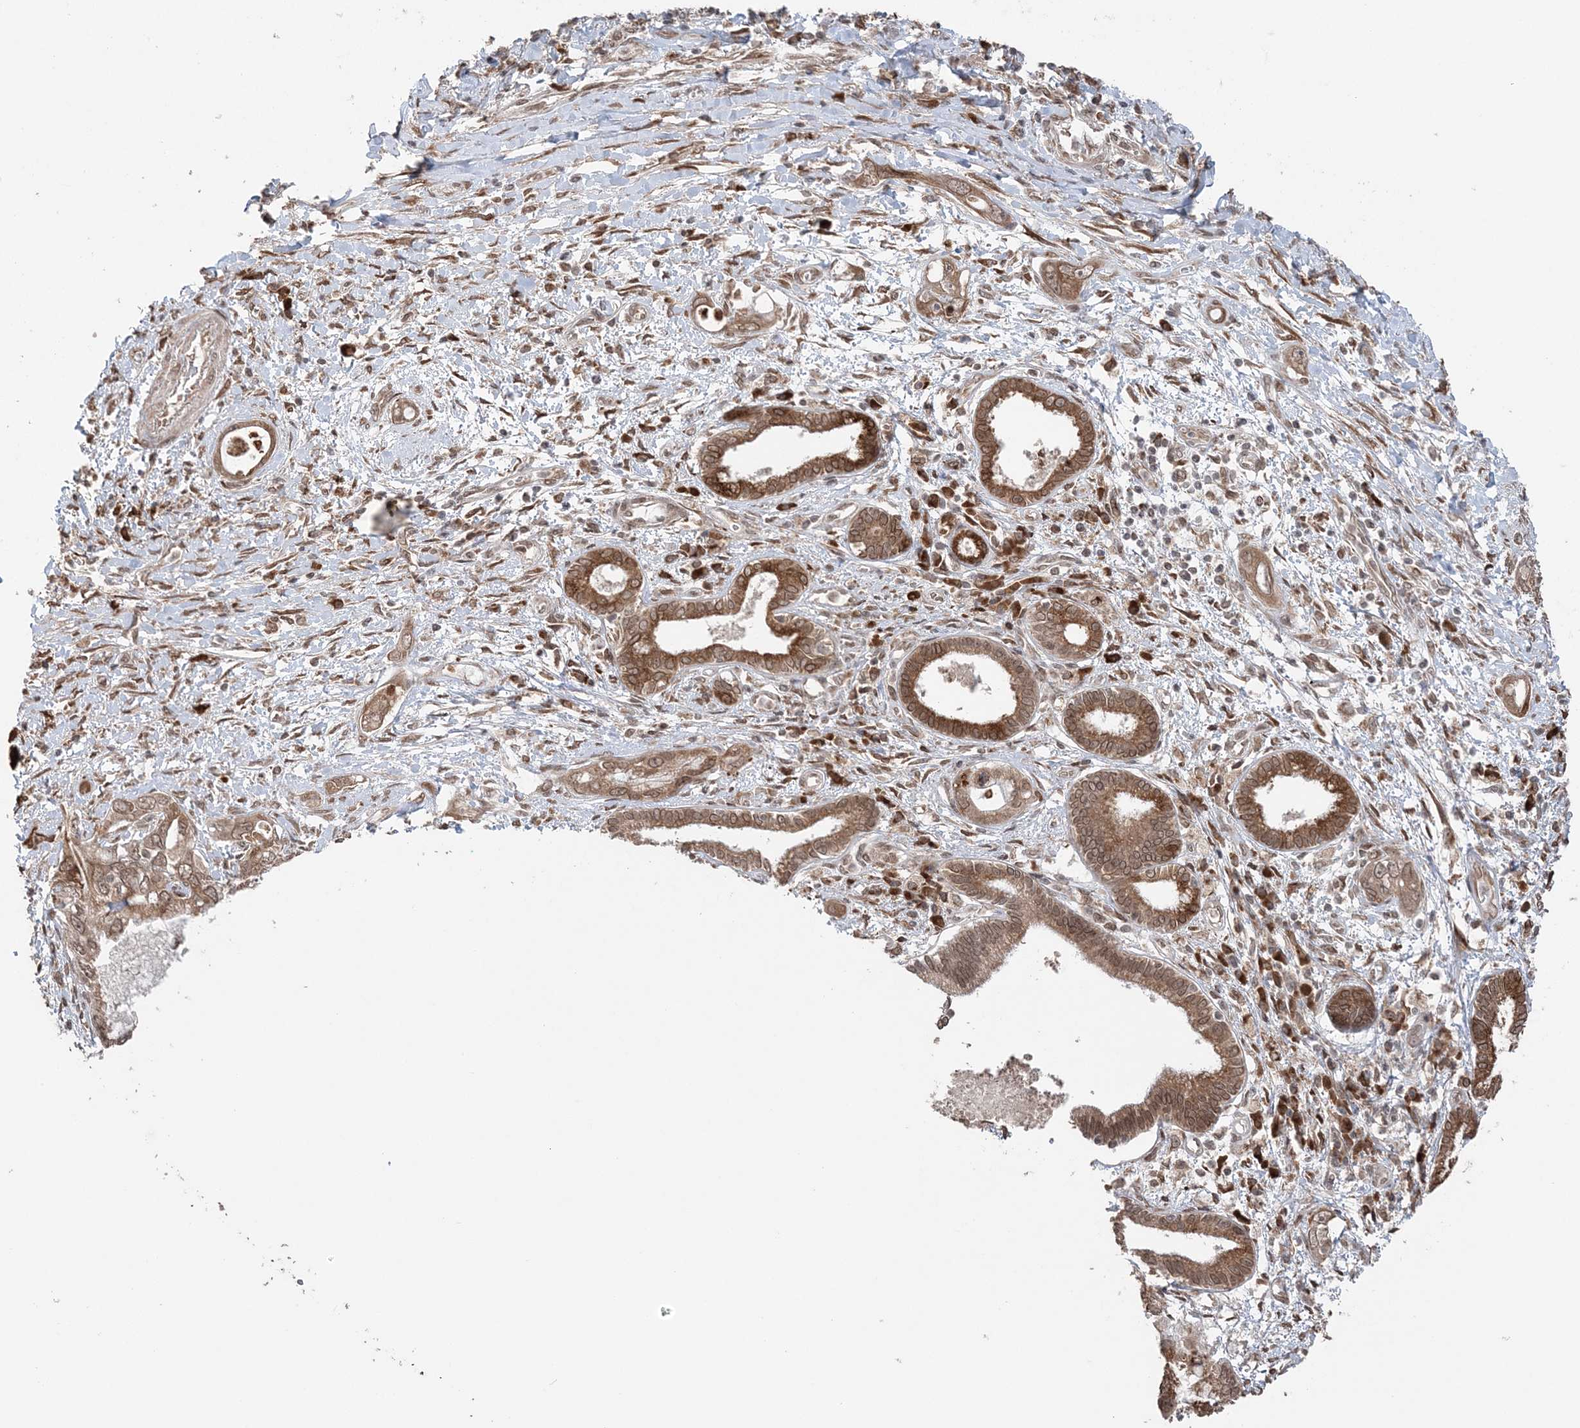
{"staining": {"intensity": "moderate", "quantity": ">75%", "location": "cytoplasmic/membranous,nuclear"}, "tissue": "pancreatic cancer", "cell_type": "Tumor cells", "image_type": "cancer", "snomed": [{"axis": "morphology", "description": "Inflammation, NOS"}, {"axis": "morphology", "description": "Adenocarcinoma, NOS"}, {"axis": "topography", "description": "Pancreas"}], "caption": "The histopathology image displays immunohistochemical staining of pancreatic adenocarcinoma. There is moderate cytoplasmic/membranous and nuclear staining is seen in approximately >75% of tumor cells. (DAB = brown stain, brightfield microscopy at high magnification).", "gene": "TMED10", "patient": {"sex": "female", "age": 56}}